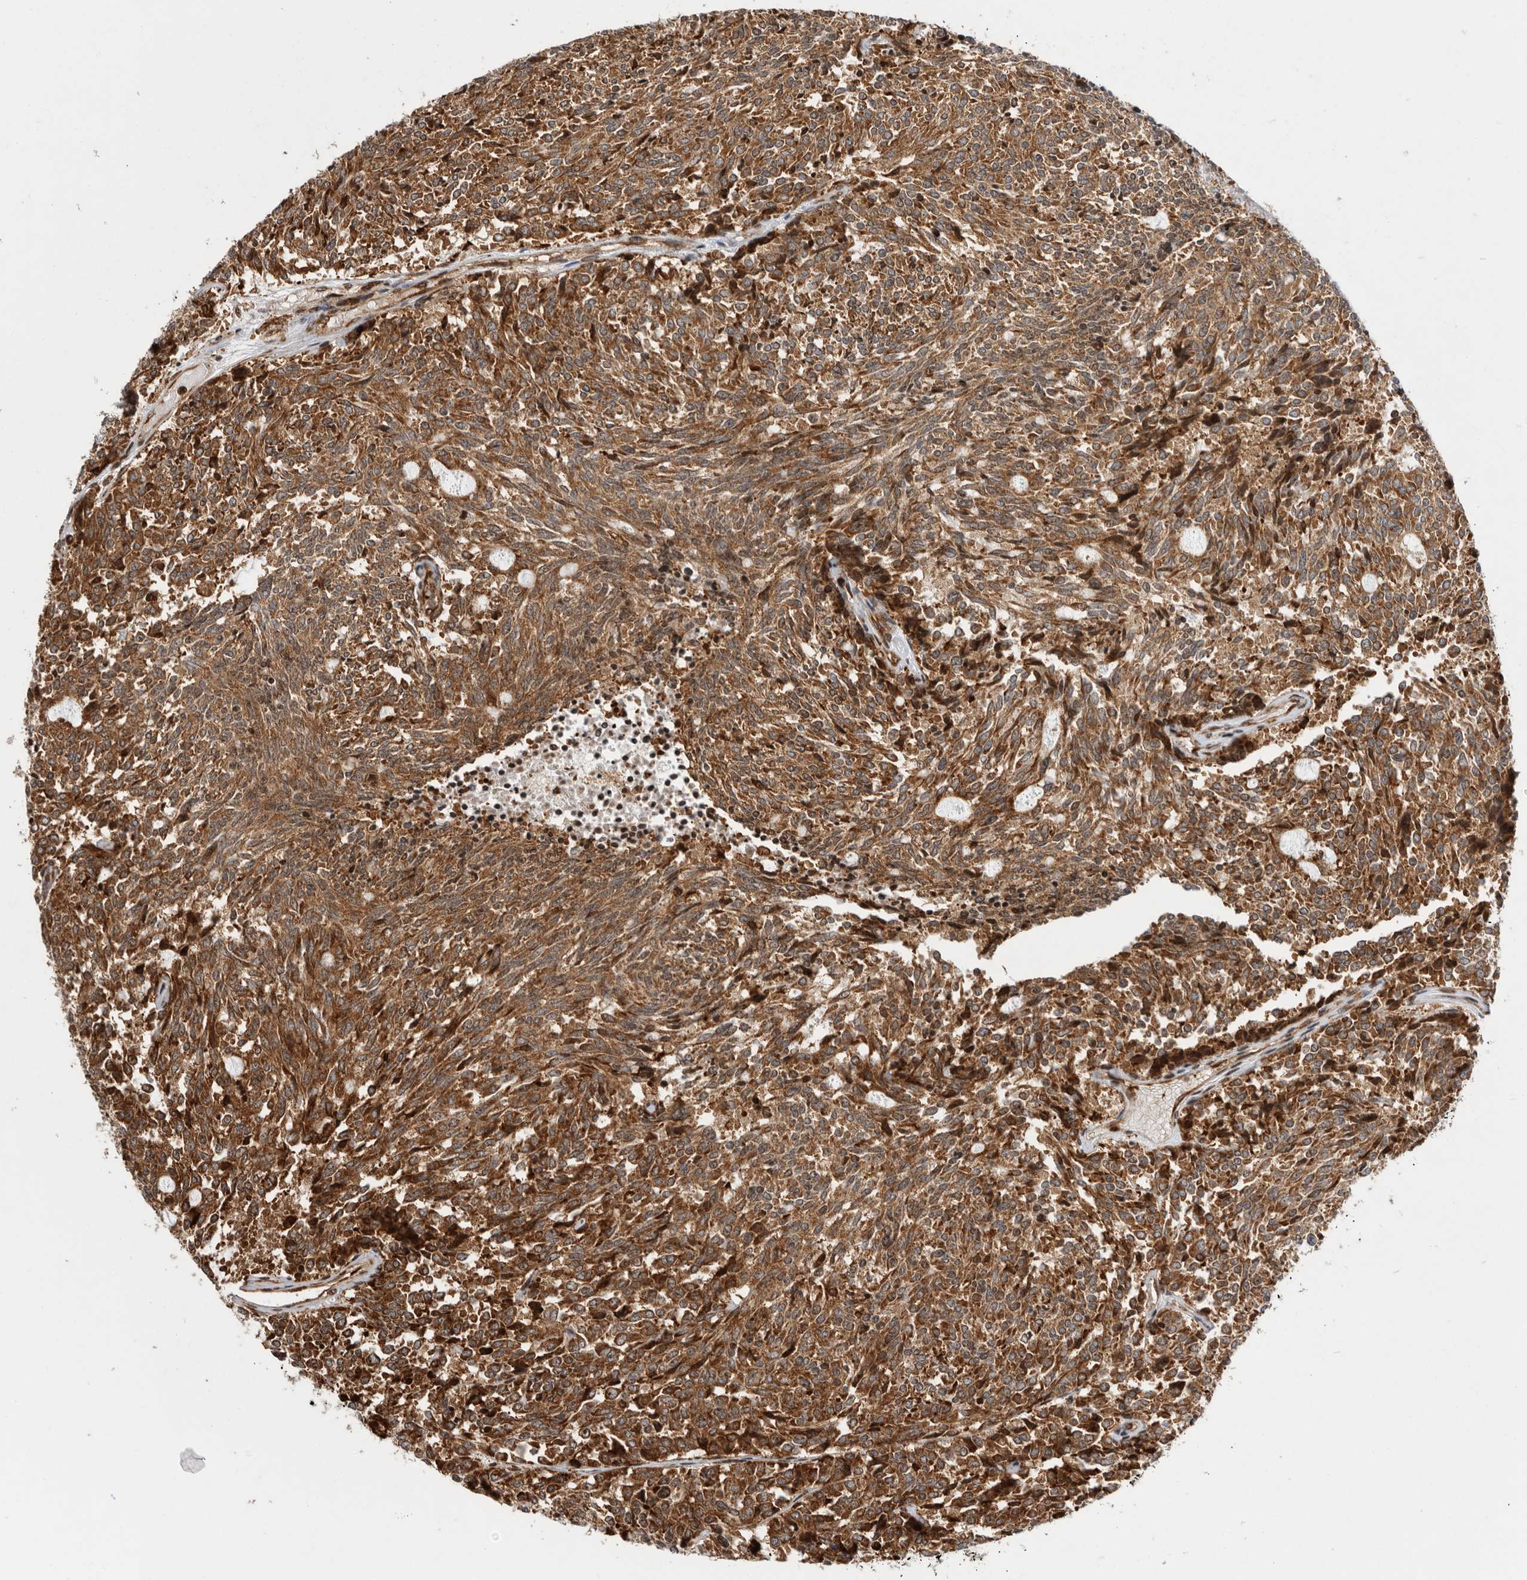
{"staining": {"intensity": "strong", "quantity": ">75%", "location": "cytoplasmic/membranous"}, "tissue": "carcinoid", "cell_type": "Tumor cells", "image_type": "cancer", "snomed": [{"axis": "morphology", "description": "Carcinoid, malignant, NOS"}, {"axis": "topography", "description": "Pancreas"}], "caption": "This is a micrograph of immunohistochemistry staining of carcinoid (malignant), which shows strong expression in the cytoplasmic/membranous of tumor cells.", "gene": "FZD3", "patient": {"sex": "female", "age": 54}}